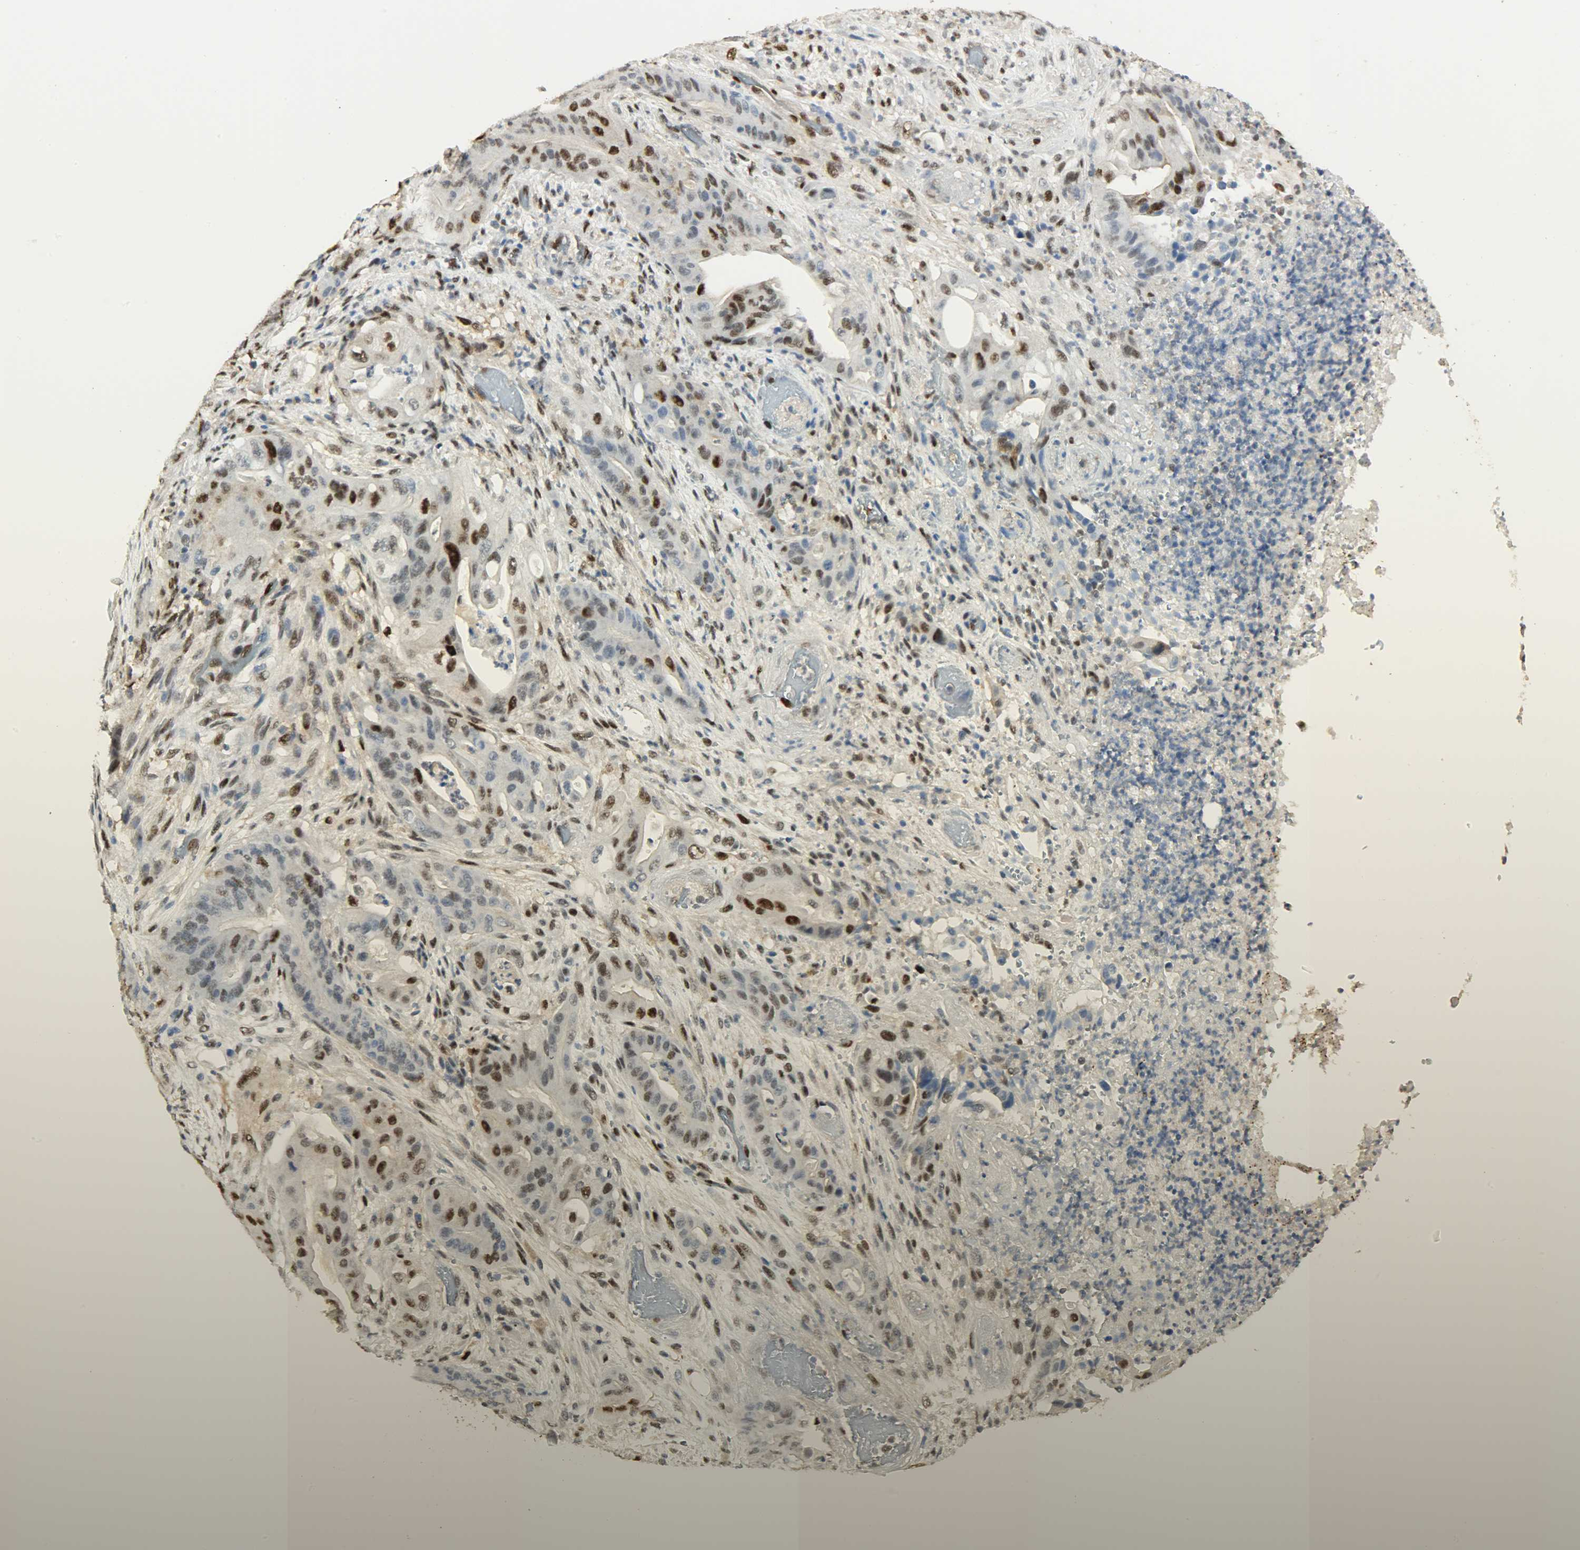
{"staining": {"intensity": "strong", "quantity": "25%-75%", "location": "nuclear"}, "tissue": "stomach cancer", "cell_type": "Tumor cells", "image_type": "cancer", "snomed": [{"axis": "morphology", "description": "Adenocarcinoma, NOS"}, {"axis": "topography", "description": "Stomach"}], "caption": "Immunohistochemical staining of human stomach adenocarcinoma shows high levels of strong nuclear protein positivity in about 25%-75% of tumor cells.", "gene": "NPEPL1", "patient": {"sex": "female", "age": 73}}